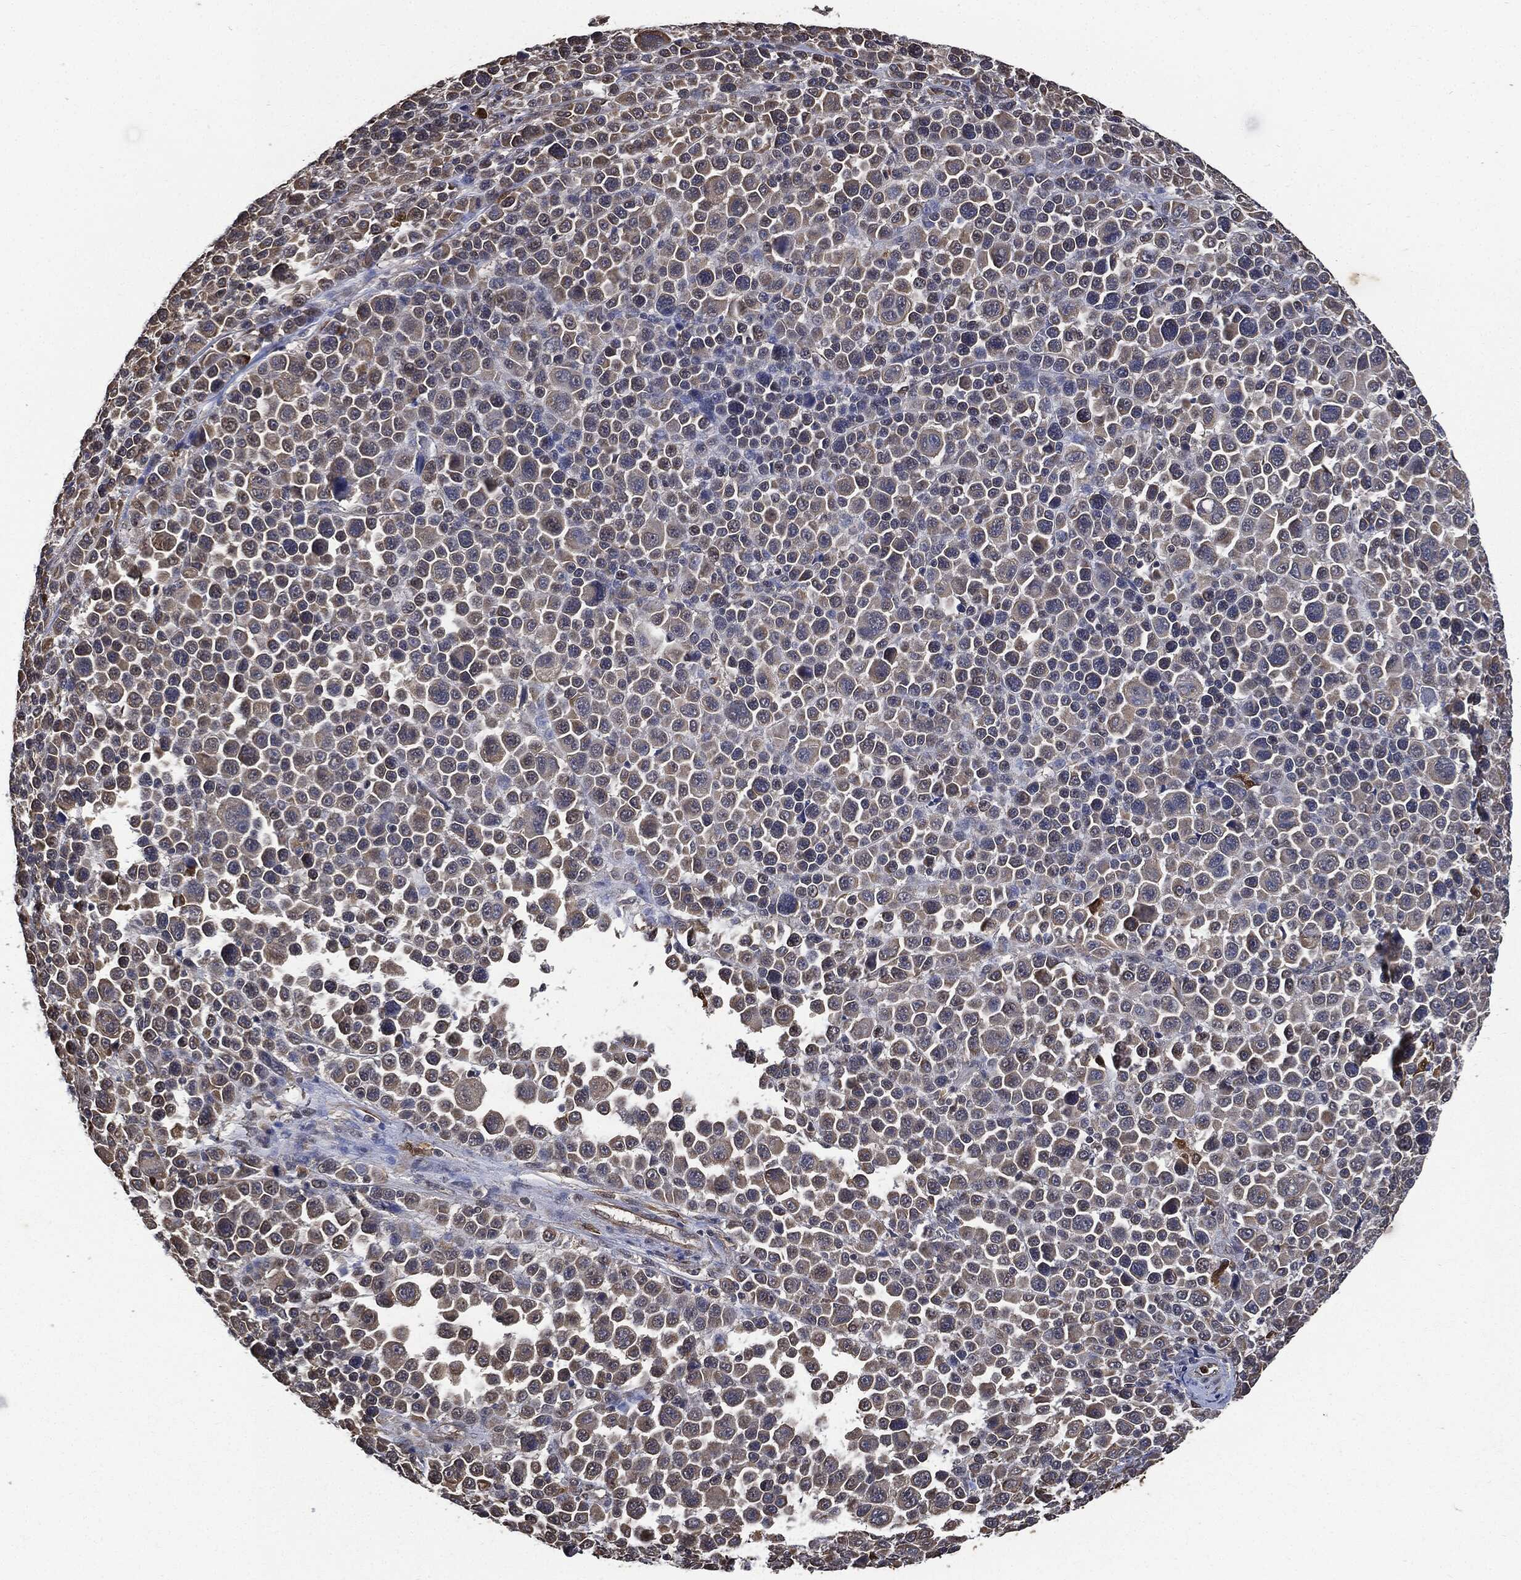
{"staining": {"intensity": "weak", "quantity": "<25%", "location": "cytoplasmic/membranous"}, "tissue": "melanoma", "cell_type": "Tumor cells", "image_type": "cancer", "snomed": [{"axis": "morphology", "description": "Malignant melanoma, NOS"}, {"axis": "topography", "description": "Skin"}], "caption": "This is an immunohistochemistry (IHC) photomicrograph of human malignant melanoma. There is no expression in tumor cells.", "gene": "S100A9", "patient": {"sex": "female", "age": 57}}